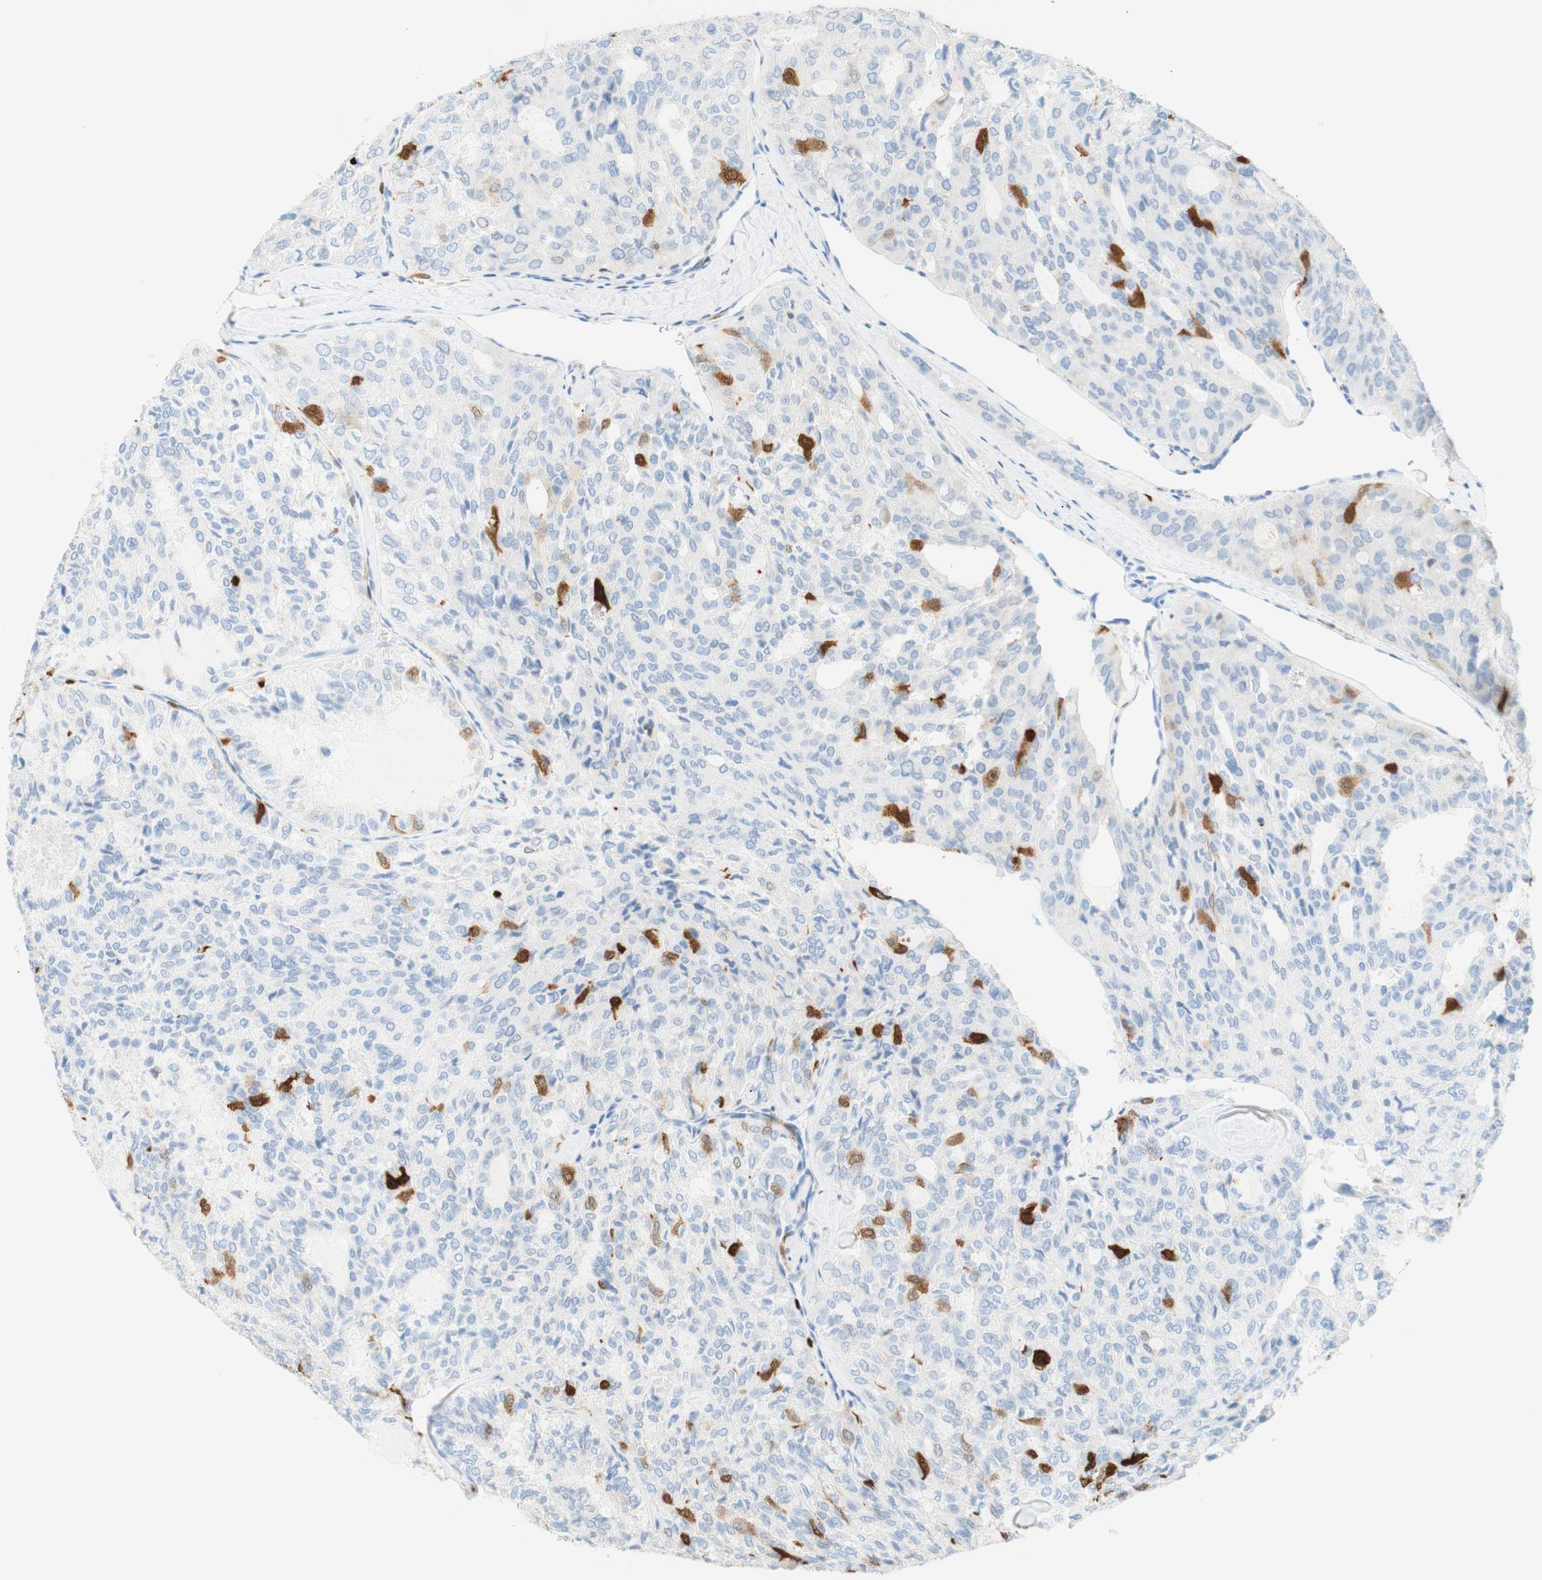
{"staining": {"intensity": "strong", "quantity": "<25%", "location": "cytoplasmic/membranous,nuclear"}, "tissue": "thyroid cancer", "cell_type": "Tumor cells", "image_type": "cancer", "snomed": [{"axis": "morphology", "description": "Follicular adenoma carcinoma, NOS"}, {"axis": "topography", "description": "Thyroid gland"}], "caption": "An immunohistochemistry (IHC) image of tumor tissue is shown. Protein staining in brown highlights strong cytoplasmic/membranous and nuclear positivity in thyroid cancer (follicular adenoma carcinoma) within tumor cells.", "gene": "STMN1", "patient": {"sex": "male", "age": 75}}